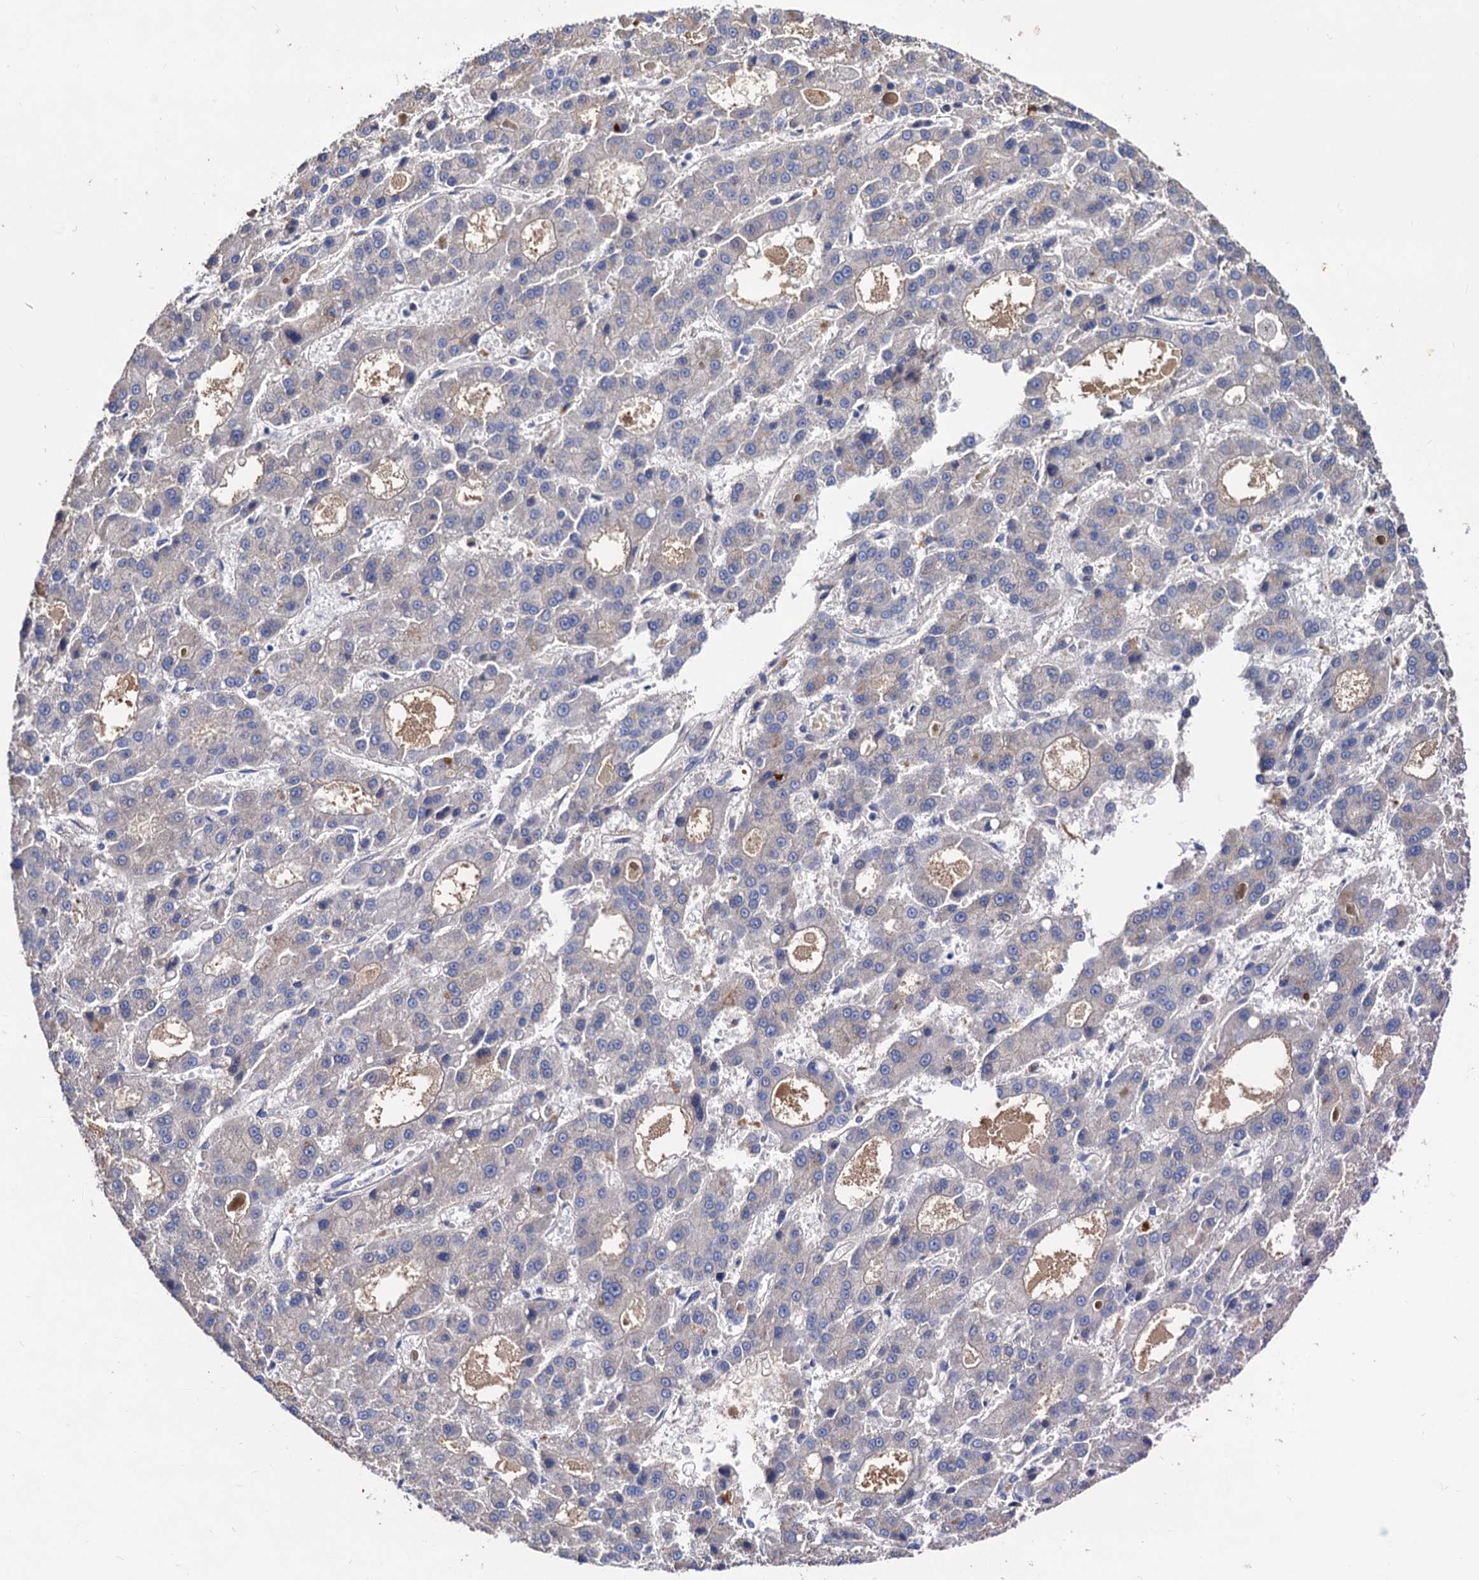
{"staining": {"intensity": "negative", "quantity": "none", "location": "none"}, "tissue": "liver cancer", "cell_type": "Tumor cells", "image_type": "cancer", "snomed": [{"axis": "morphology", "description": "Carcinoma, Hepatocellular, NOS"}, {"axis": "topography", "description": "Liver"}], "caption": "IHC micrograph of neoplastic tissue: human hepatocellular carcinoma (liver) stained with DAB (3,3'-diaminobenzidine) shows no significant protein staining in tumor cells. (Immunohistochemistry, brightfield microscopy, high magnification).", "gene": "NPAS4", "patient": {"sex": "male", "age": 70}}